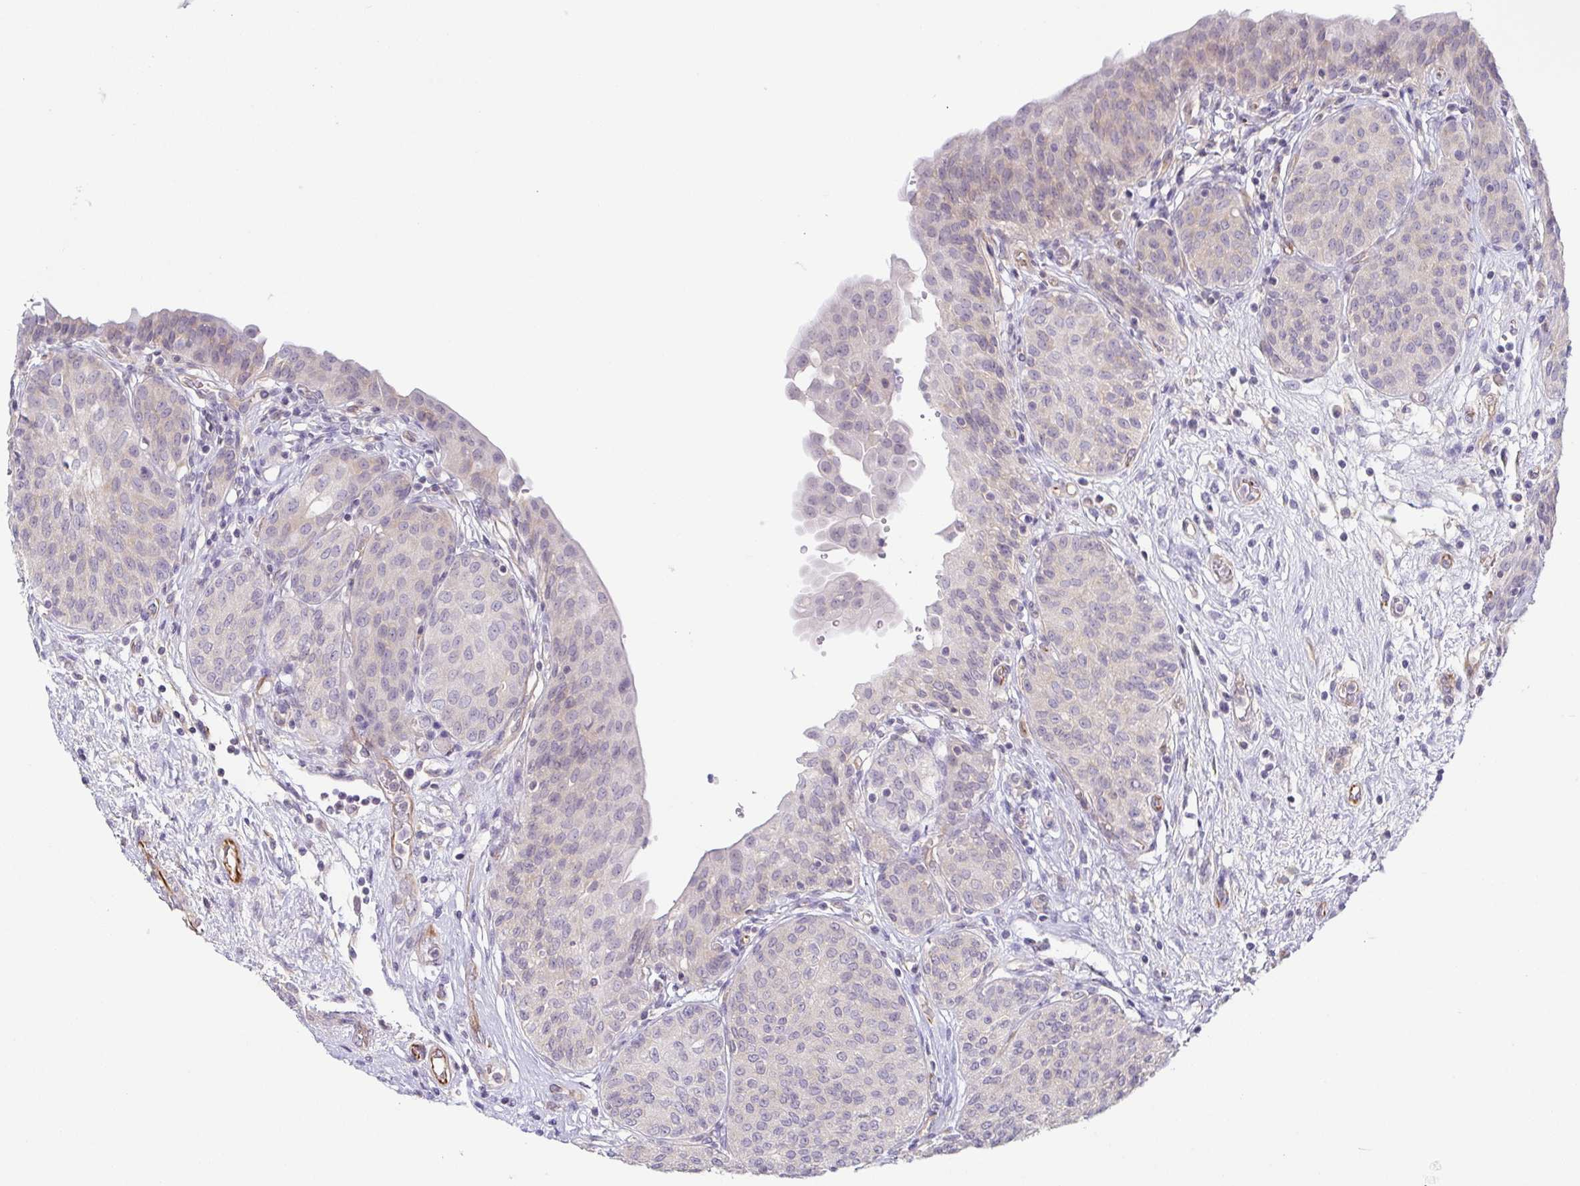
{"staining": {"intensity": "negative", "quantity": "none", "location": "none"}, "tissue": "urinary bladder", "cell_type": "Urothelial cells", "image_type": "normal", "snomed": [{"axis": "morphology", "description": "Normal tissue, NOS"}, {"axis": "topography", "description": "Urinary bladder"}], "caption": "The immunohistochemistry (IHC) histopathology image has no significant staining in urothelial cells of urinary bladder. (IHC, brightfield microscopy, high magnification).", "gene": "COL17A1", "patient": {"sex": "male", "age": 68}}